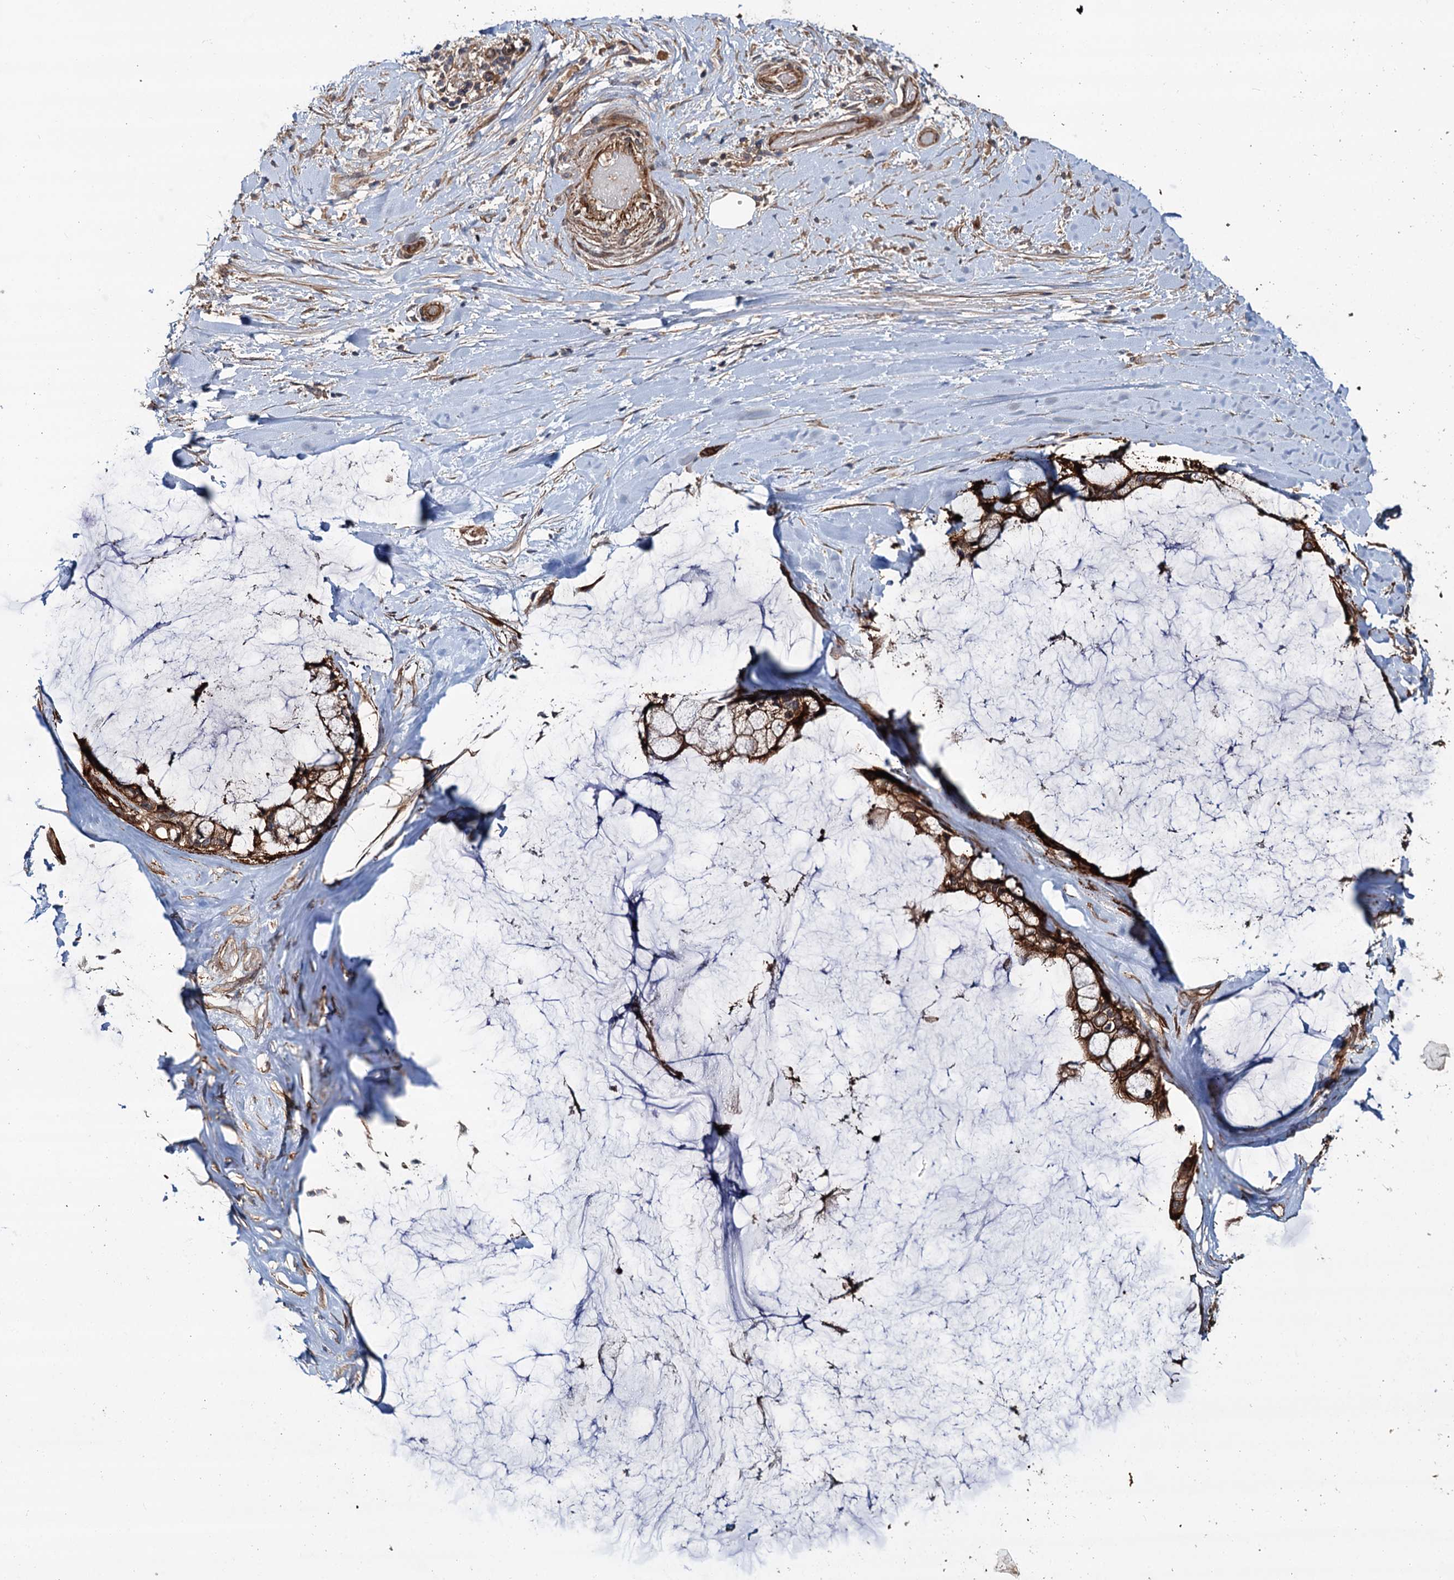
{"staining": {"intensity": "strong", "quantity": ">75%", "location": "cytoplasmic/membranous"}, "tissue": "ovarian cancer", "cell_type": "Tumor cells", "image_type": "cancer", "snomed": [{"axis": "morphology", "description": "Cystadenocarcinoma, mucinous, NOS"}, {"axis": "topography", "description": "Ovary"}], "caption": "Mucinous cystadenocarcinoma (ovarian) was stained to show a protein in brown. There is high levels of strong cytoplasmic/membranous staining in about >75% of tumor cells. The staining is performed using DAB (3,3'-diaminobenzidine) brown chromogen to label protein expression. The nuclei are counter-stained blue using hematoxylin.", "gene": "ADGRG4", "patient": {"sex": "female", "age": 39}}